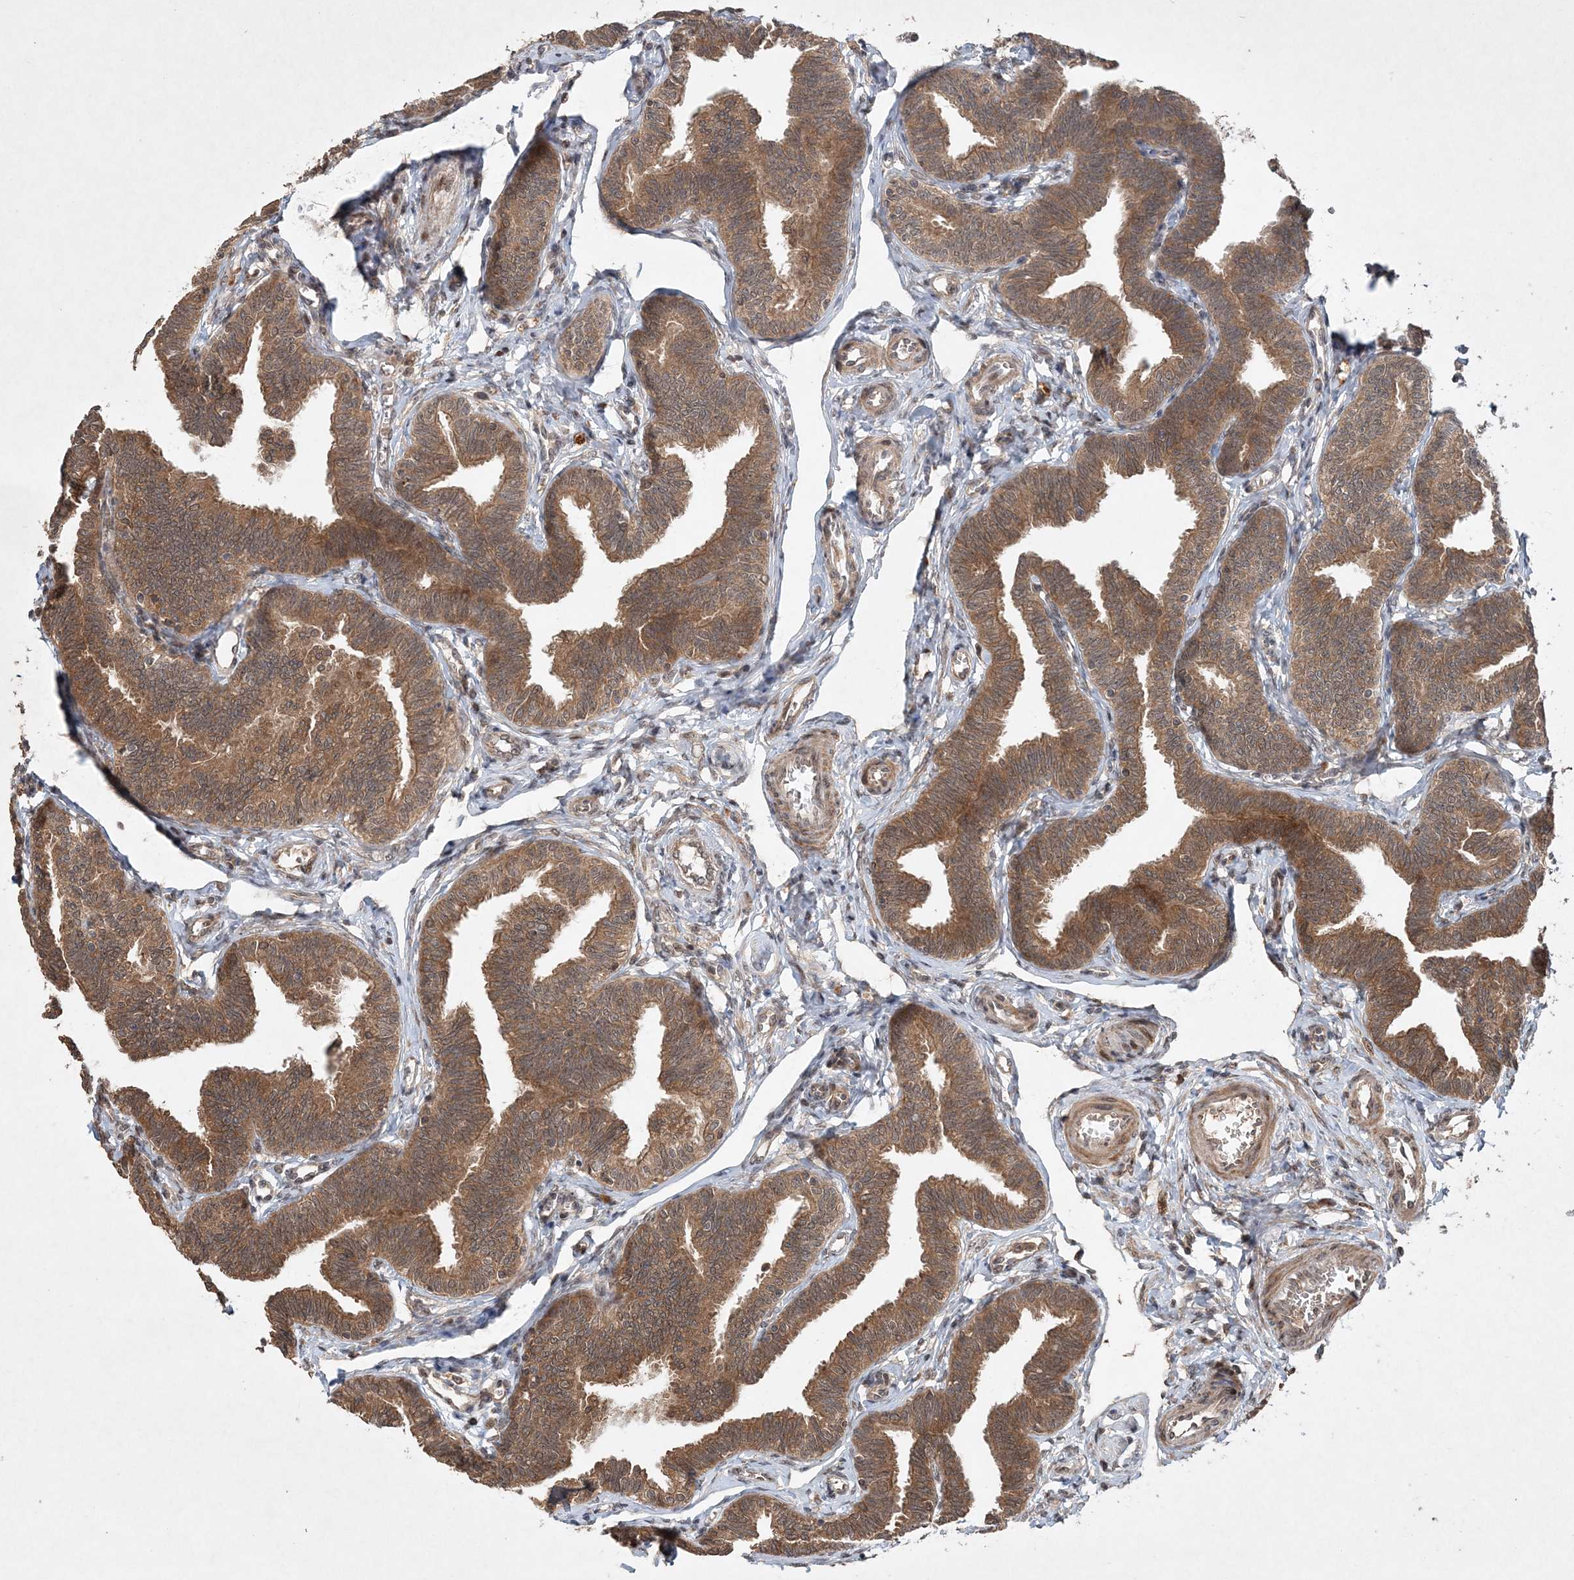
{"staining": {"intensity": "moderate", "quantity": ">75%", "location": "cytoplasmic/membranous"}, "tissue": "fallopian tube", "cell_type": "Glandular cells", "image_type": "normal", "snomed": [{"axis": "morphology", "description": "Normal tissue, NOS"}, {"axis": "topography", "description": "Fallopian tube"}, {"axis": "topography", "description": "Ovary"}], "caption": "Moderate cytoplasmic/membranous protein expression is seen in about >75% of glandular cells in fallopian tube.", "gene": "UBR3", "patient": {"sex": "female", "age": 23}}